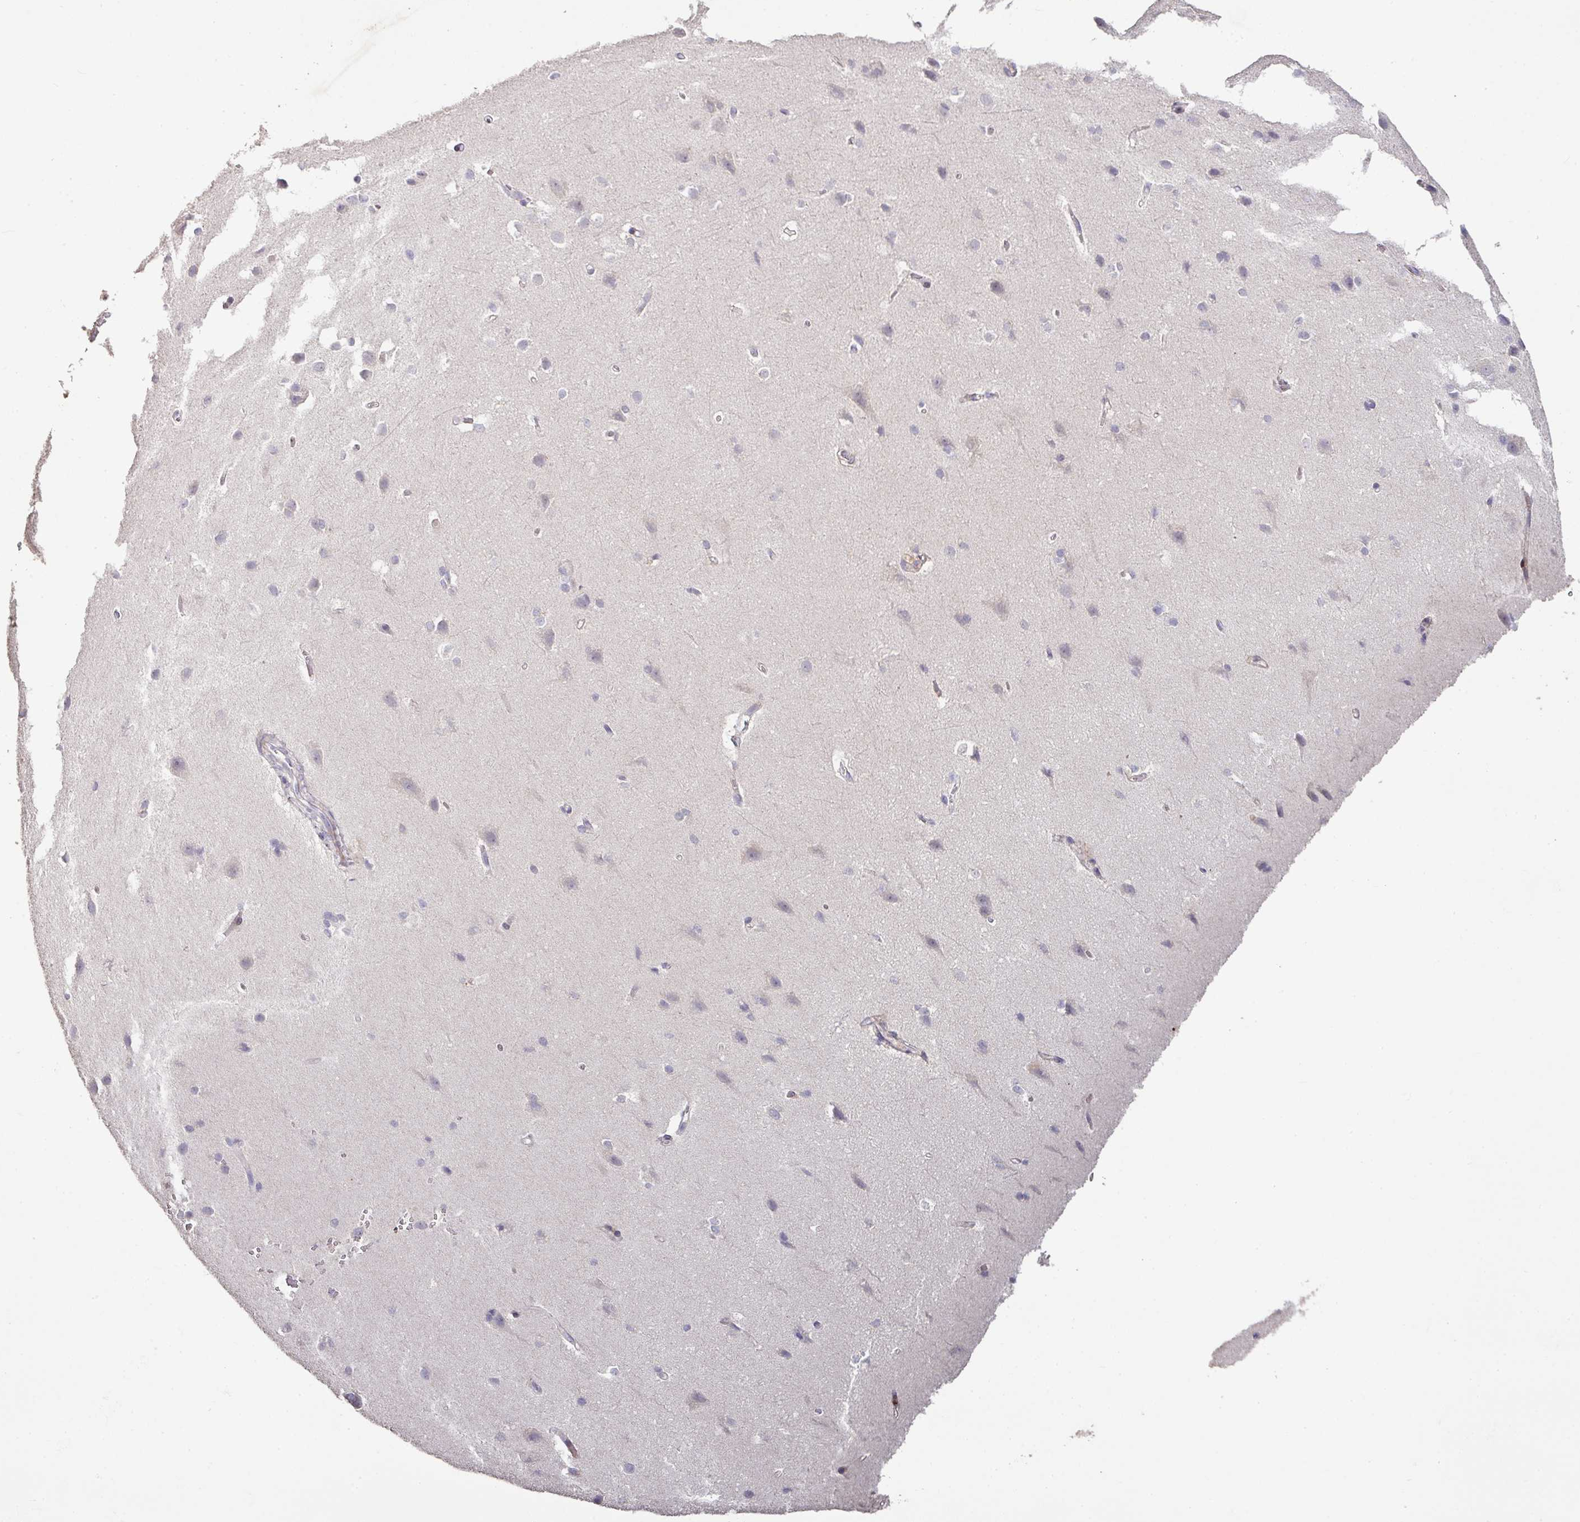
{"staining": {"intensity": "weak", "quantity": "<25%", "location": "cytoplasmic/membranous"}, "tissue": "cerebral cortex", "cell_type": "Endothelial cells", "image_type": "normal", "snomed": [{"axis": "morphology", "description": "Normal tissue, NOS"}, {"axis": "topography", "description": "Cerebral cortex"}], "caption": "A high-resolution image shows immunohistochemistry staining of normal cerebral cortex, which exhibits no significant expression in endothelial cells. (DAB immunohistochemistry (IHC), high magnification).", "gene": "RPL23A", "patient": {"sex": "male", "age": 37}}